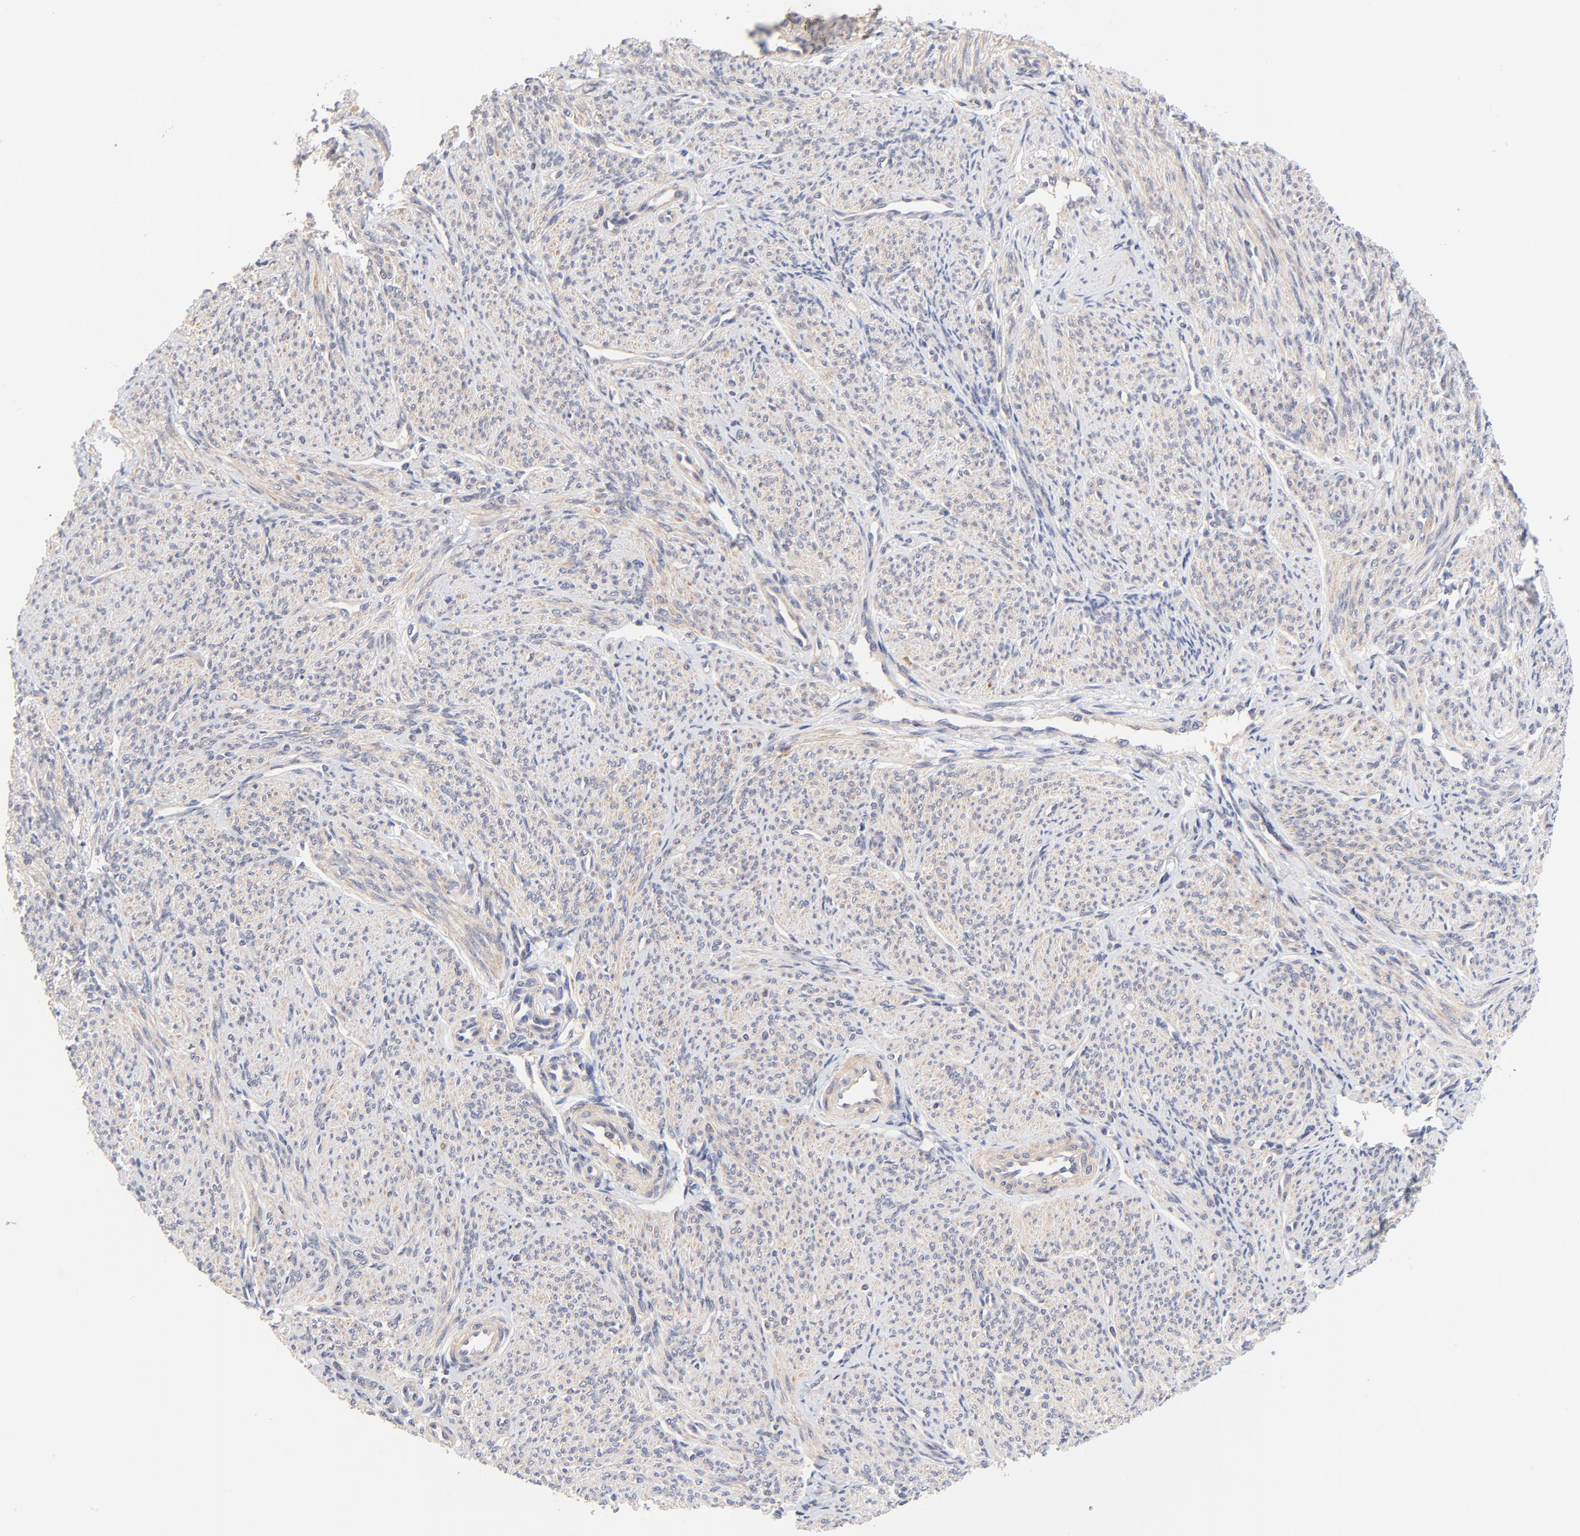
{"staining": {"intensity": "weak", "quantity": "25%-75%", "location": "cytoplasmic/membranous"}, "tissue": "smooth muscle", "cell_type": "Smooth muscle cells", "image_type": "normal", "snomed": [{"axis": "morphology", "description": "Normal tissue, NOS"}, {"axis": "topography", "description": "Smooth muscle"}], "caption": "Protein analysis of unremarkable smooth muscle displays weak cytoplasmic/membranous expression in about 25%-75% of smooth muscle cells.", "gene": "TXNL1", "patient": {"sex": "female", "age": 65}}